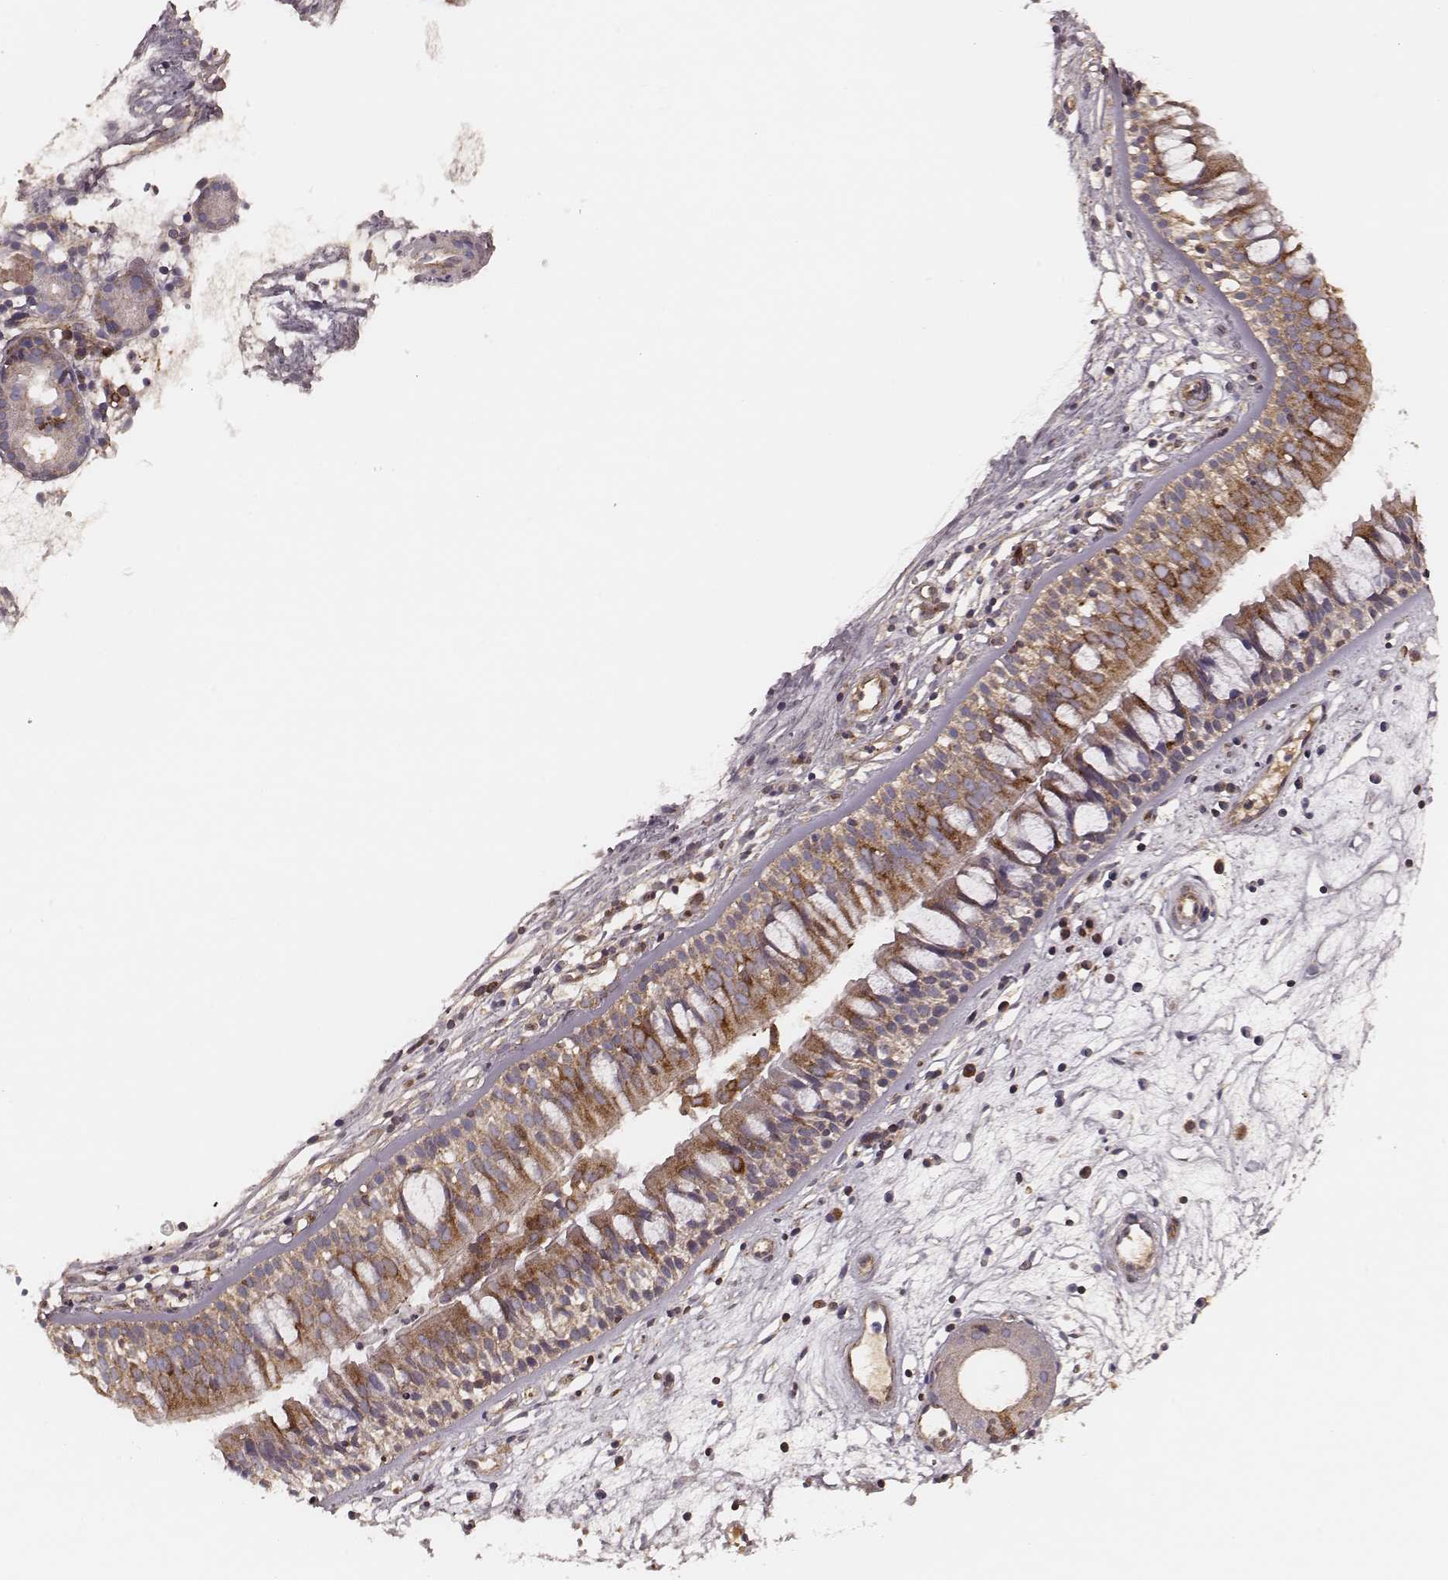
{"staining": {"intensity": "strong", "quantity": ">75%", "location": "cytoplasmic/membranous"}, "tissue": "nasopharynx", "cell_type": "Respiratory epithelial cells", "image_type": "normal", "snomed": [{"axis": "morphology", "description": "Normal tissue, NOS"}, {"axis": "topography", "description": "Nasopharynx"}], "caption": "The micrograph reveals immunohistochemical staining of normal nasopharynx. There is strong cytoplasmic/membranous staining is appreciated in about >75% of respiratory epithelial cells.", "gene": "CARS1", "patient": {"sex": "female", "age": 68}}